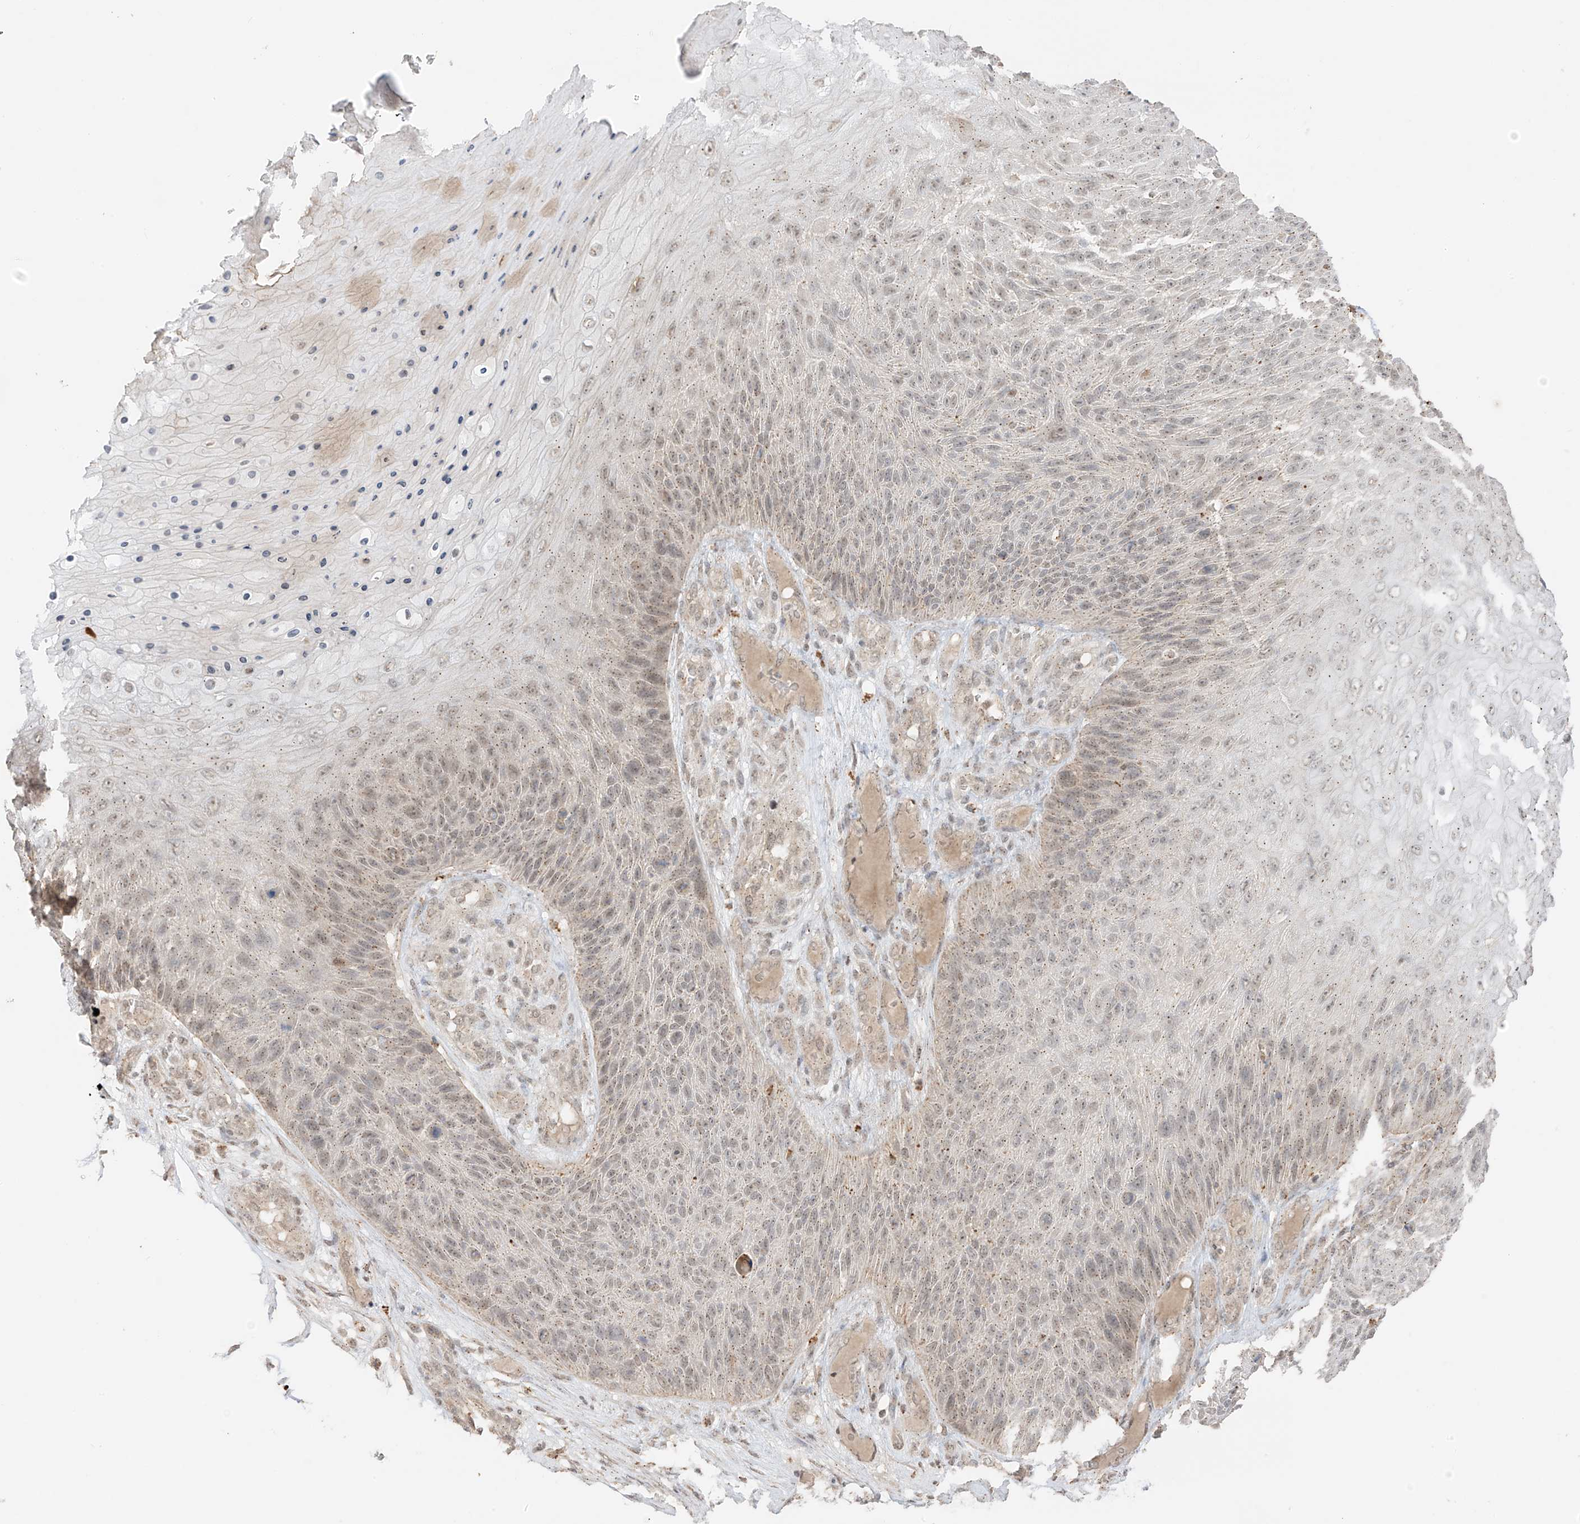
{"staining": {"intensity": "moderate", "quantity": "25%-75%", "location": "cytoplasmic/membranous"}, "tissue": "skin cancer", "cell_type": "Tumor cells", "image_type": "cancer", "snomed": [{"axis": "morphology", "description": "Squamous cell carcinoma, NOS"}, {"axis": "topography", "description": "Skin"}], "caption": "Tumor cells demonstrate medium levels of moderate cytoplasmic/membranous staining in about 25%-75% of cells in skin squamous cell carcinoma.", "gene": "N4BP3", "patient": {"sex": "female", "age": 88}}